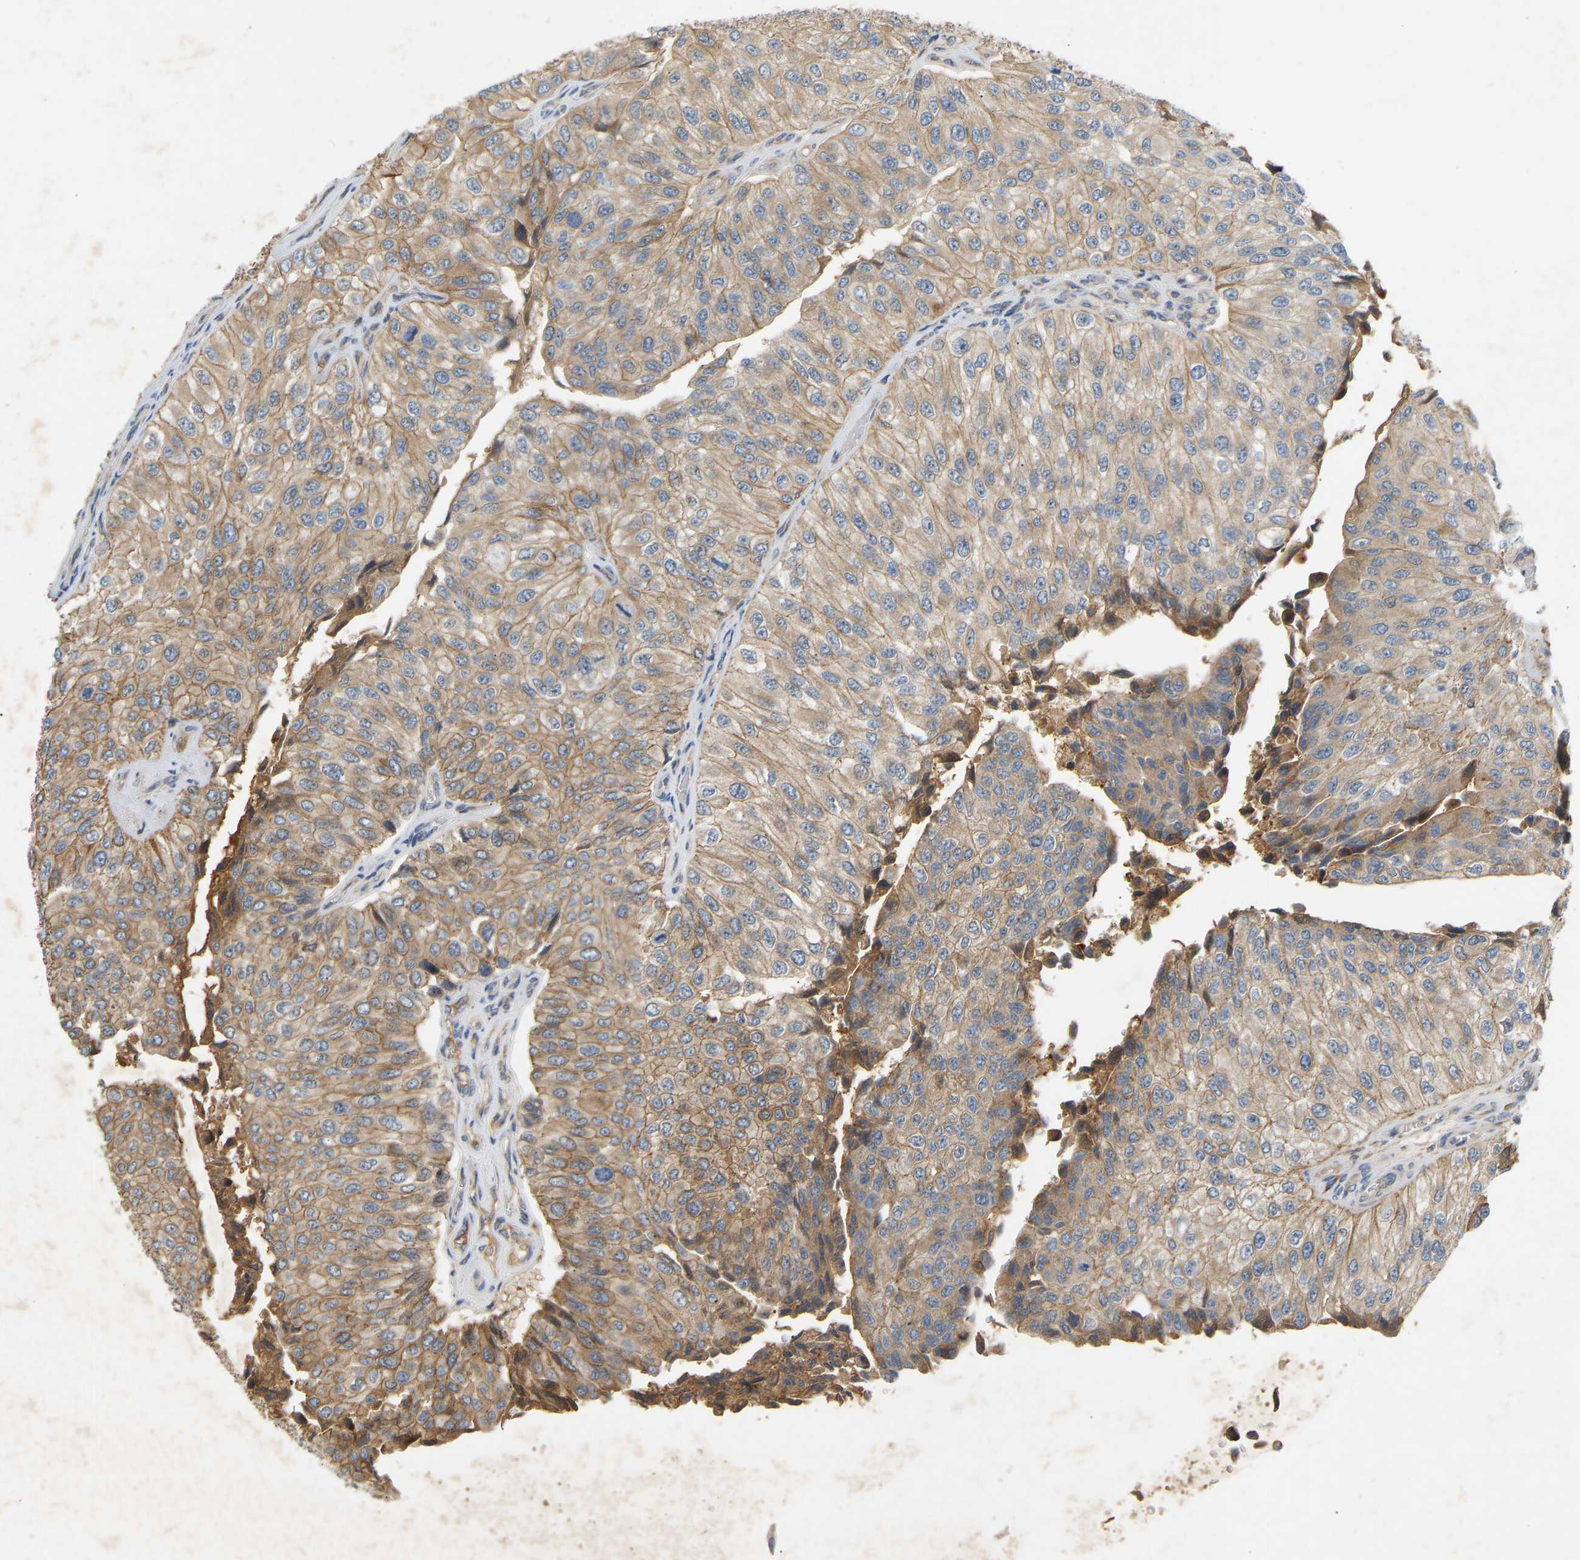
{"staining": {"intensity": "weak", "quantity": ">75%", "location": "cytoplasmic/membranous"}, "tissue": "urothelial cancer", "cell_type": "Tumor cells", "image_type": "cancer", "snomed": [{"axis": "morphology", "description": "Urothelial carcinoma, High grade"}, {"axis": "topography", "description": "Kidney"}, {"axis": "topography", "description": "Urinary bladder"}], "caption": "High-power microscopy captured an IHC histopathology image of urothelial cancer, revealing weak cytoplasmic/membranous expression in about >75% of tumor cells.", "gene": "PTCD1", "patient": {"sex": "male", "age": 77}}